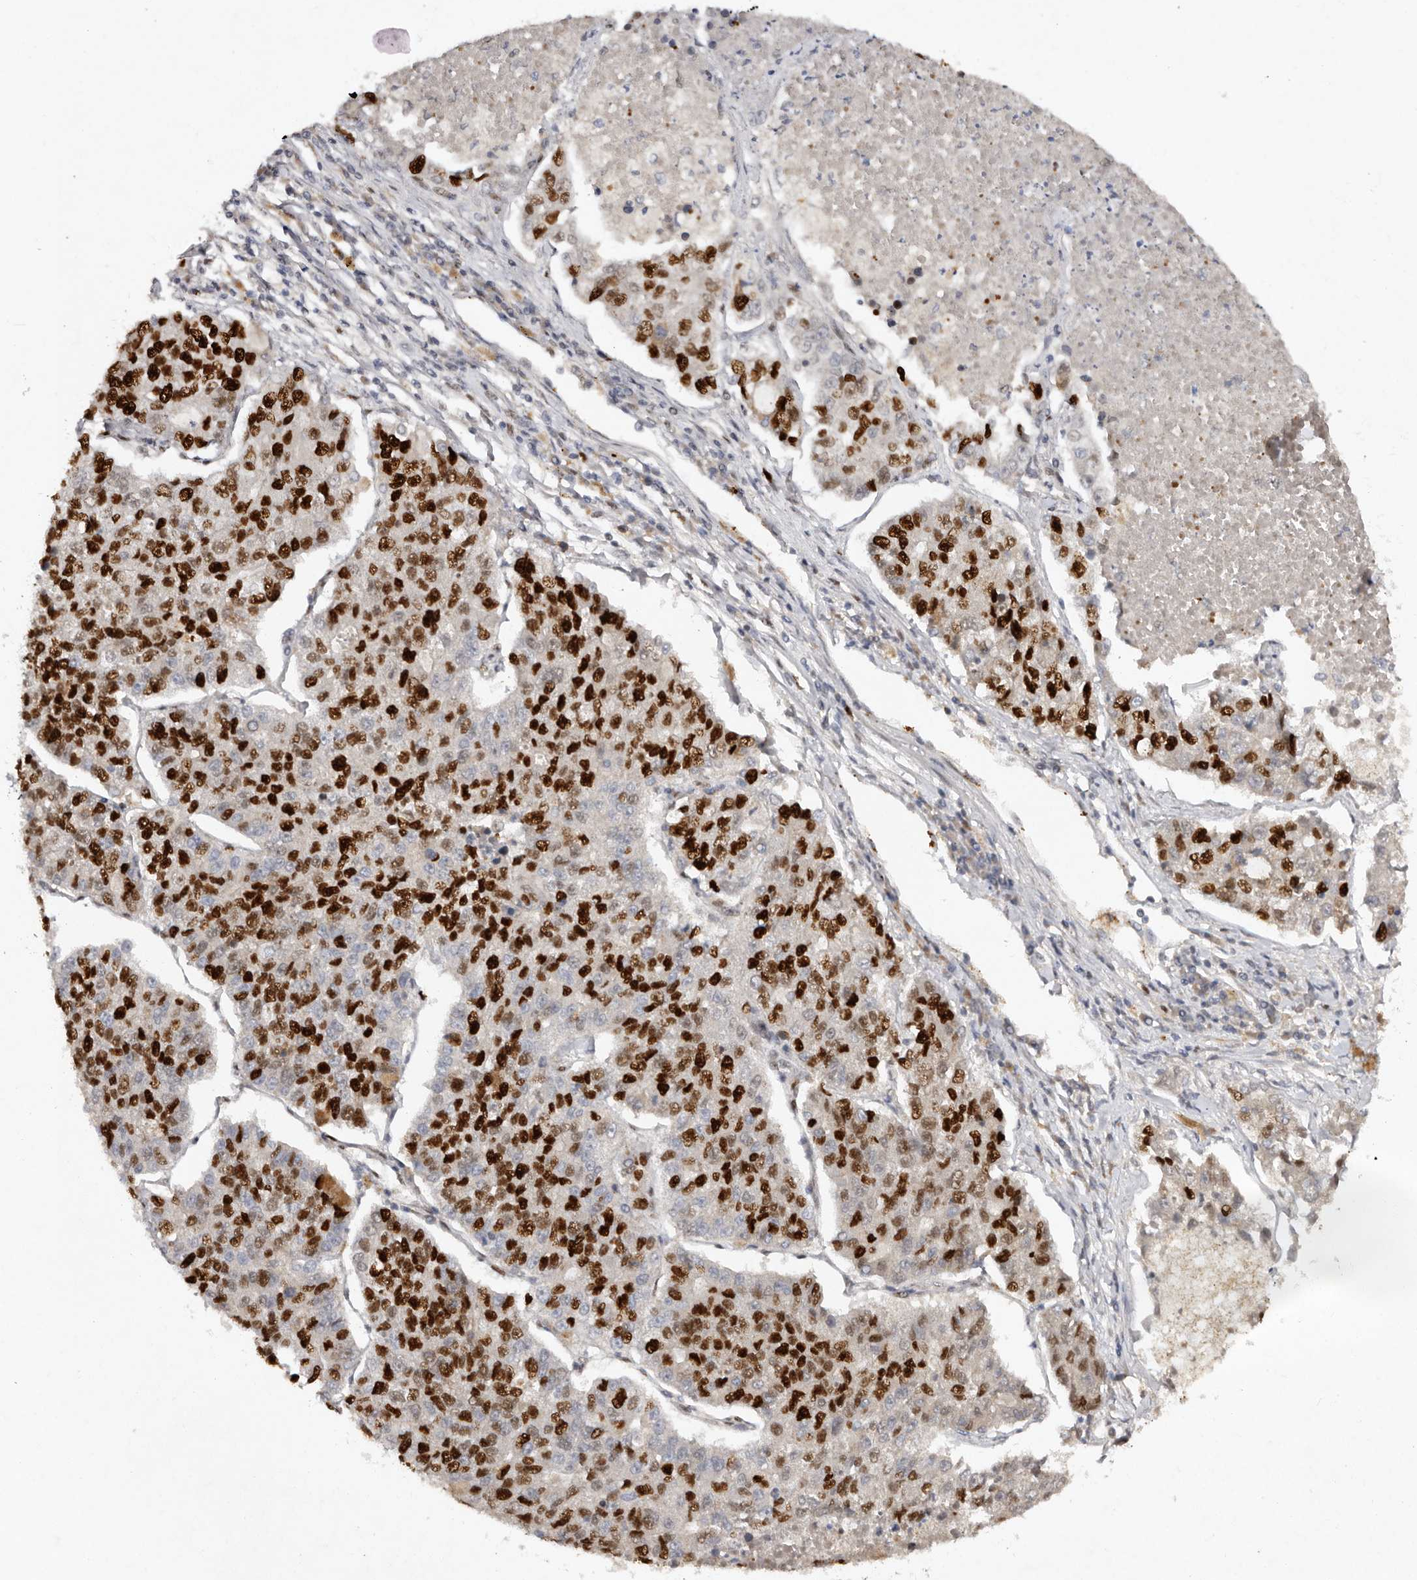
{"staining": {"intensity": "strong", "quantity": ">75%", "location": "nuclear"}, "tissue": "lung cancer", "cell_type": "Tumor cells", "image_type": "cancer", "snomed": [{"axis": "morphology", "description": "Adenocarcinoma, NOS"}, {"axis": "topography", "description": "Lung"}], "caption": "Adenocarcinoma (lung) stained with IHC shows strong nuclear expression in approximately >75% of tumor cells. The staining is performed using DAB (3,3'-diaminobenzidine) brown chromogen to label protein expression. The nuclei are counter-stained blue using hematoxylin.", "gene": "KLF7", "patient": {"sex": "male", "age": 49}}